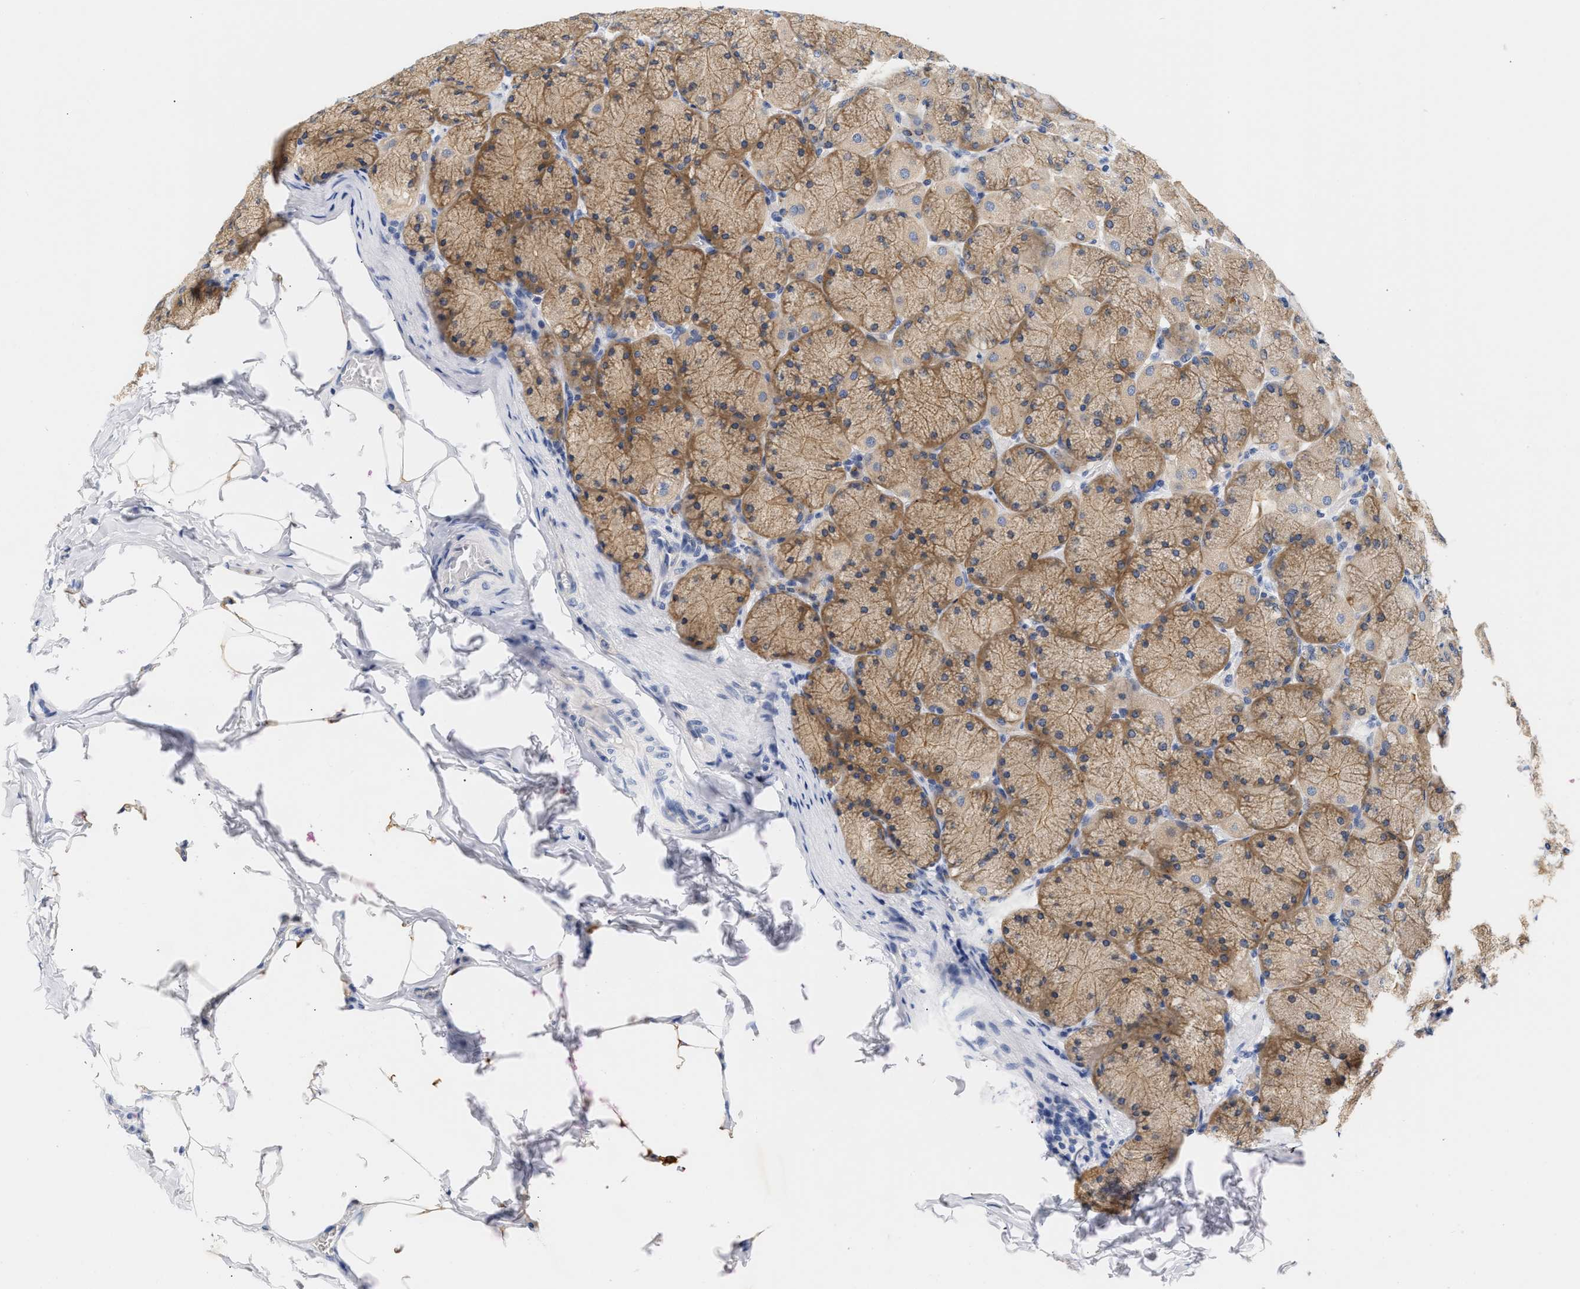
{"staining": {"intensity": "moderate", "quantity": ">75%", "location": "cytoplasmic/membranous"}, "tissue": "stomach", "cell_type": "Glandular cells", "image_type": "normal", "snomed": [{"axis": "morphology", "description": "Normal tissue, NOS"}, {"axis": "topography", "description": "Stomach, upper"}], "caption": "Immunohistochemical staining of unremarkable human stomach displays moderate cytoplasmic/membranous protein expression in approximately >75% of glandular cells. Nuclei are stained in blue.", "gene": "TRIM50", "patient": {"sex": "female", "age": 56}}